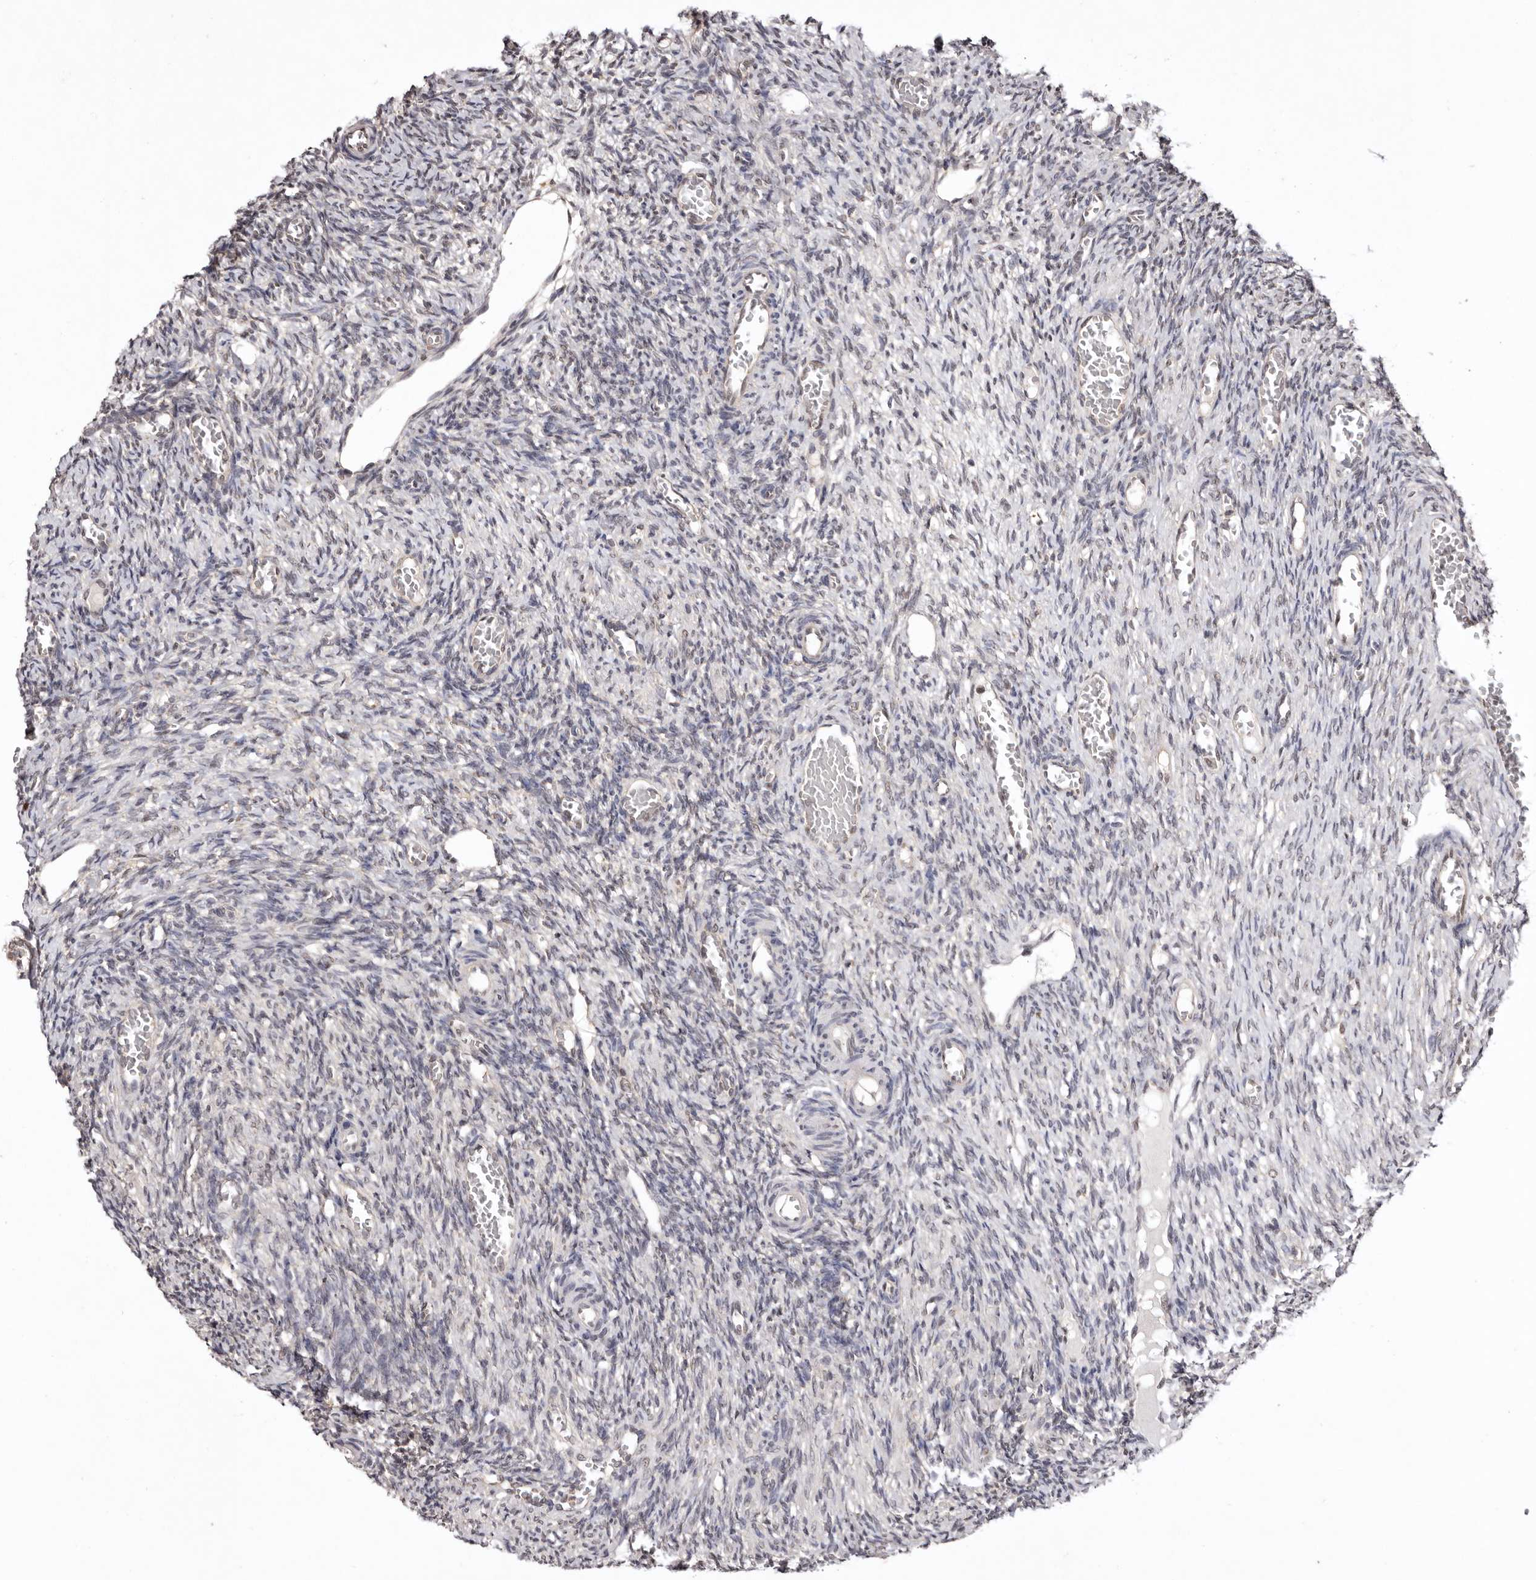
{"staining": {"intensity": "negative", "quantity": "none", "location": "none"}, "tissue": "ovary", "cell_type": "Ovarian stroma cells", "image_type": "normal", "snomed": [{"axis": "morphology", "description": "Normal tissue, NOS"}, {"axis": "topography", "description": "Ovary"}], "caption": "The immunohistochemistry (IHC) photomicrograph has no significant staining in ovarian stroma cells of ovary.", "gene": "NOTCH1", "patient": {"sex": "female", "age": 27}}